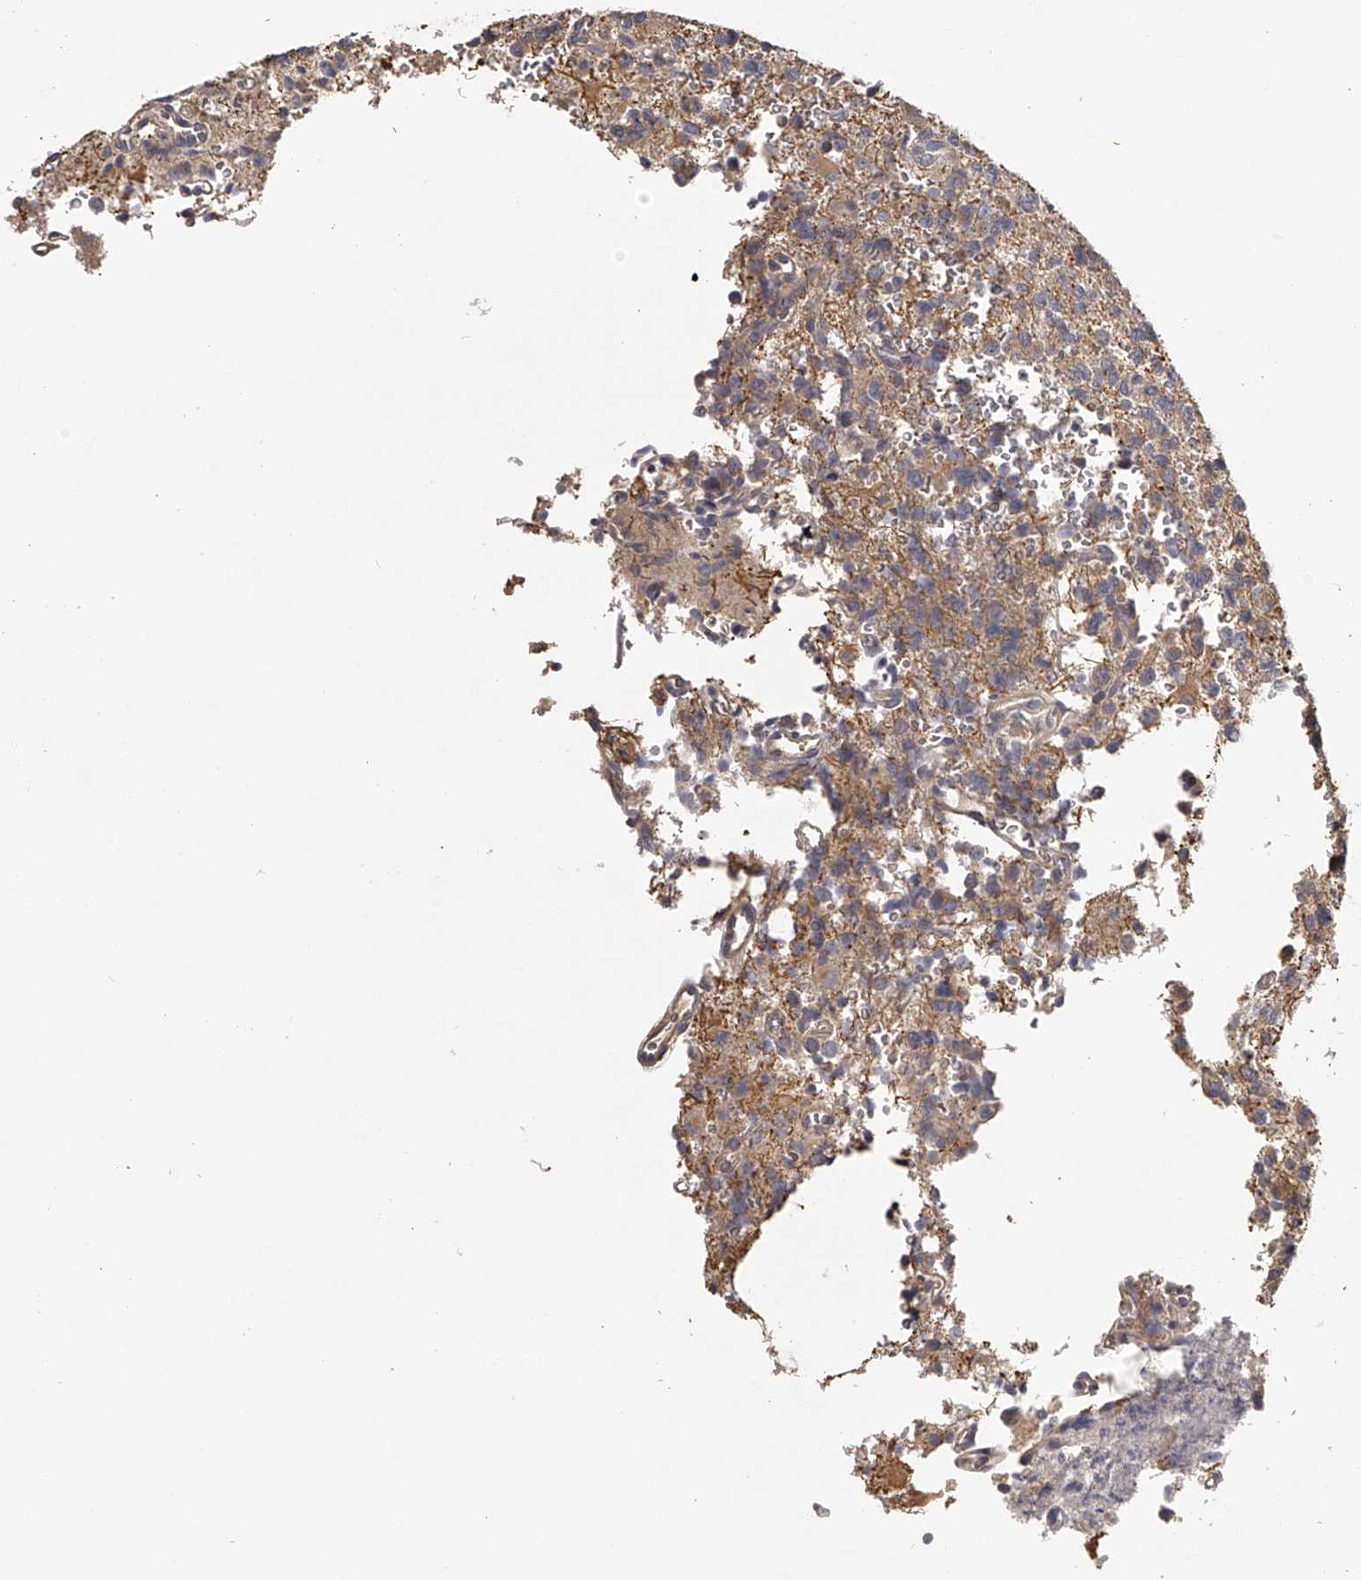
{"staining": {"intensity": "weak", "quantity": ">75%", "location": "cytoplasmic/membranous"}, "tissue": "glioma", "cell_type": "Tumor cells", "image_type": "cancer", "snomed": [{"axis": "morphology", "description": "Glioma, malignant, High grade"}, {"axis": "topography", "description": "Brain"}], "caption": "Tumor cells reveal low levels of weak cytoplasmic/membranous positivity in approximately >75% of cells in malignant glioma (high-grade).", "gene": "TNN", "patient": {"sex": "female", "age": 62}}